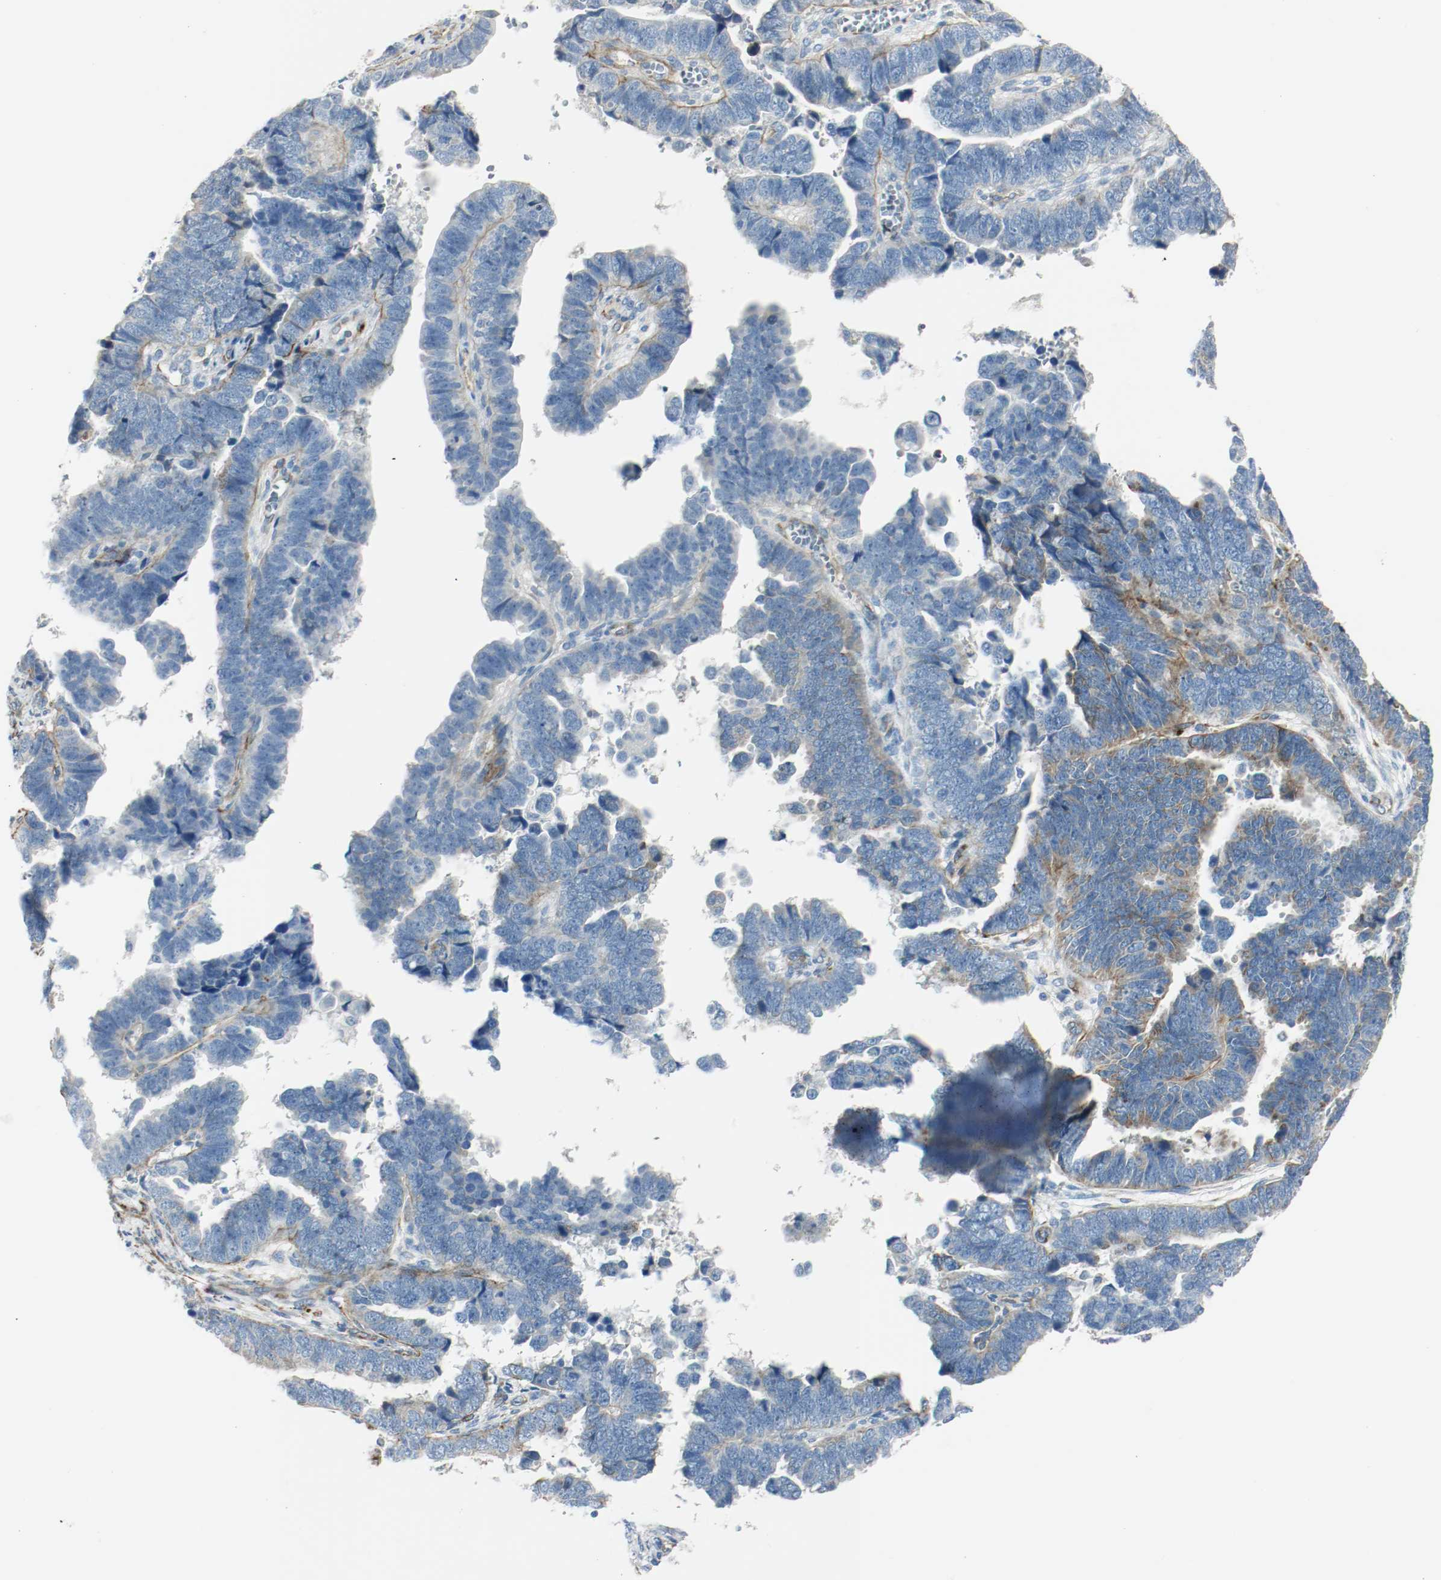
{"staining": {"intensity": "negative", "quantity": "none", "location": "none"}, "tissue": "endometrial cancer", "cell_type": "Tumor cells", "image_type": "cancer", "snomed": [{"axis": "morphology", "description": "Adenocarcinoma, NOS"}, {"axis": "topography", "description": "Endometrium"}], "caption": "This micrograph is of endometrial cancer stained with IHC to label a protein in brown with the nuclei are counter-stained blue. There is no positivity in tumor cells.", "gene": "LAMB1", "patient": {"sex": "female", "age": 75}}